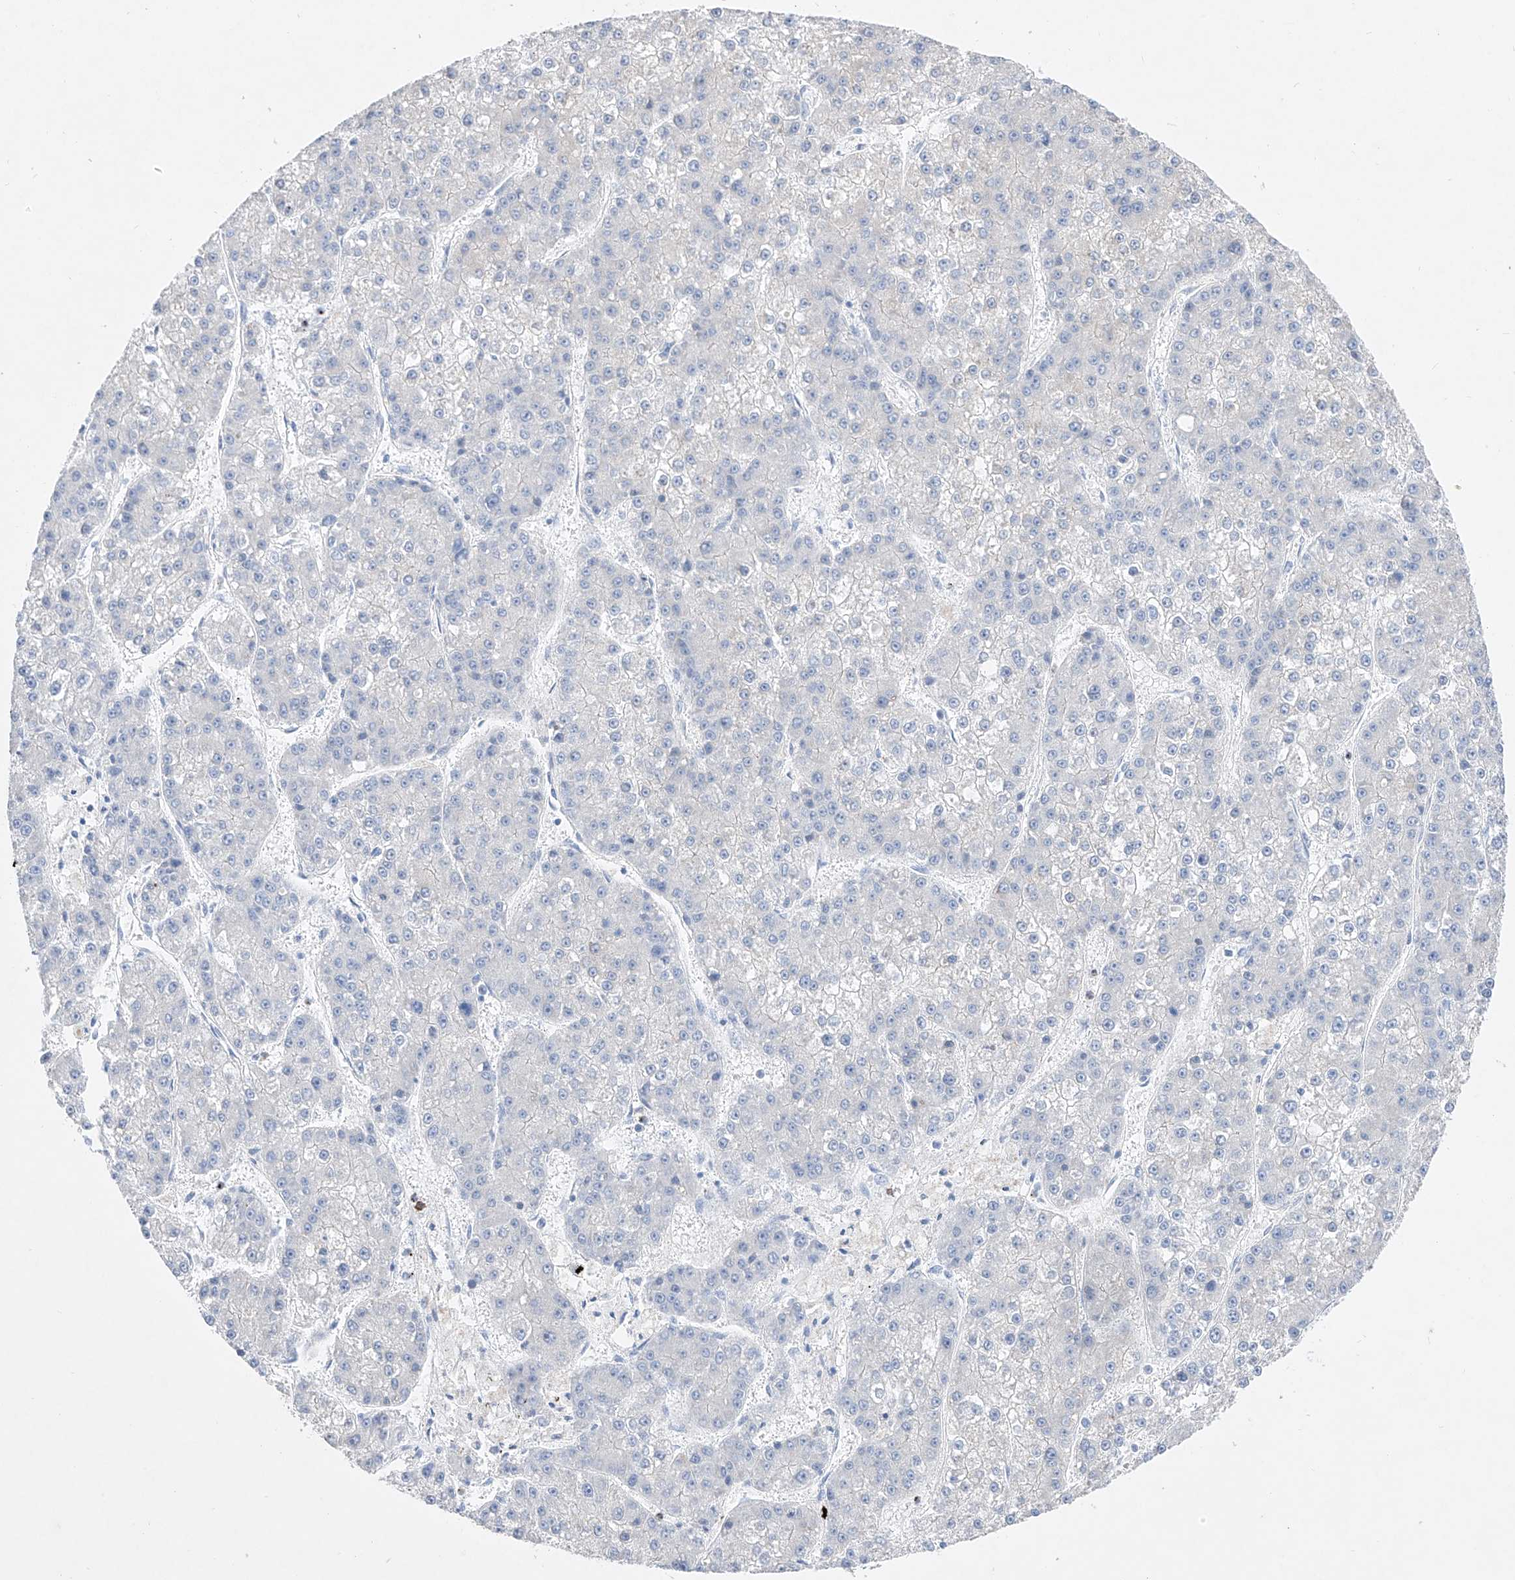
{"staining": {"intensity": "negative", "quantity": "none", "location": "none"}, "tissue": "liver cancer", "cell_type": "Tumor cells", "image_type": "cancer", "snomed": [{"axis": "morphology", "description": "Carcinoma, Hepatocellular, NOS"}, {"axis": "topography", "description": "Liver"}], "caption": "There is no significant staining in tumor cells of liver cancer (hepatocellular carcinoma).", "gene": "TM7SF2", "patient": {"sex": "female", "age": 73}}